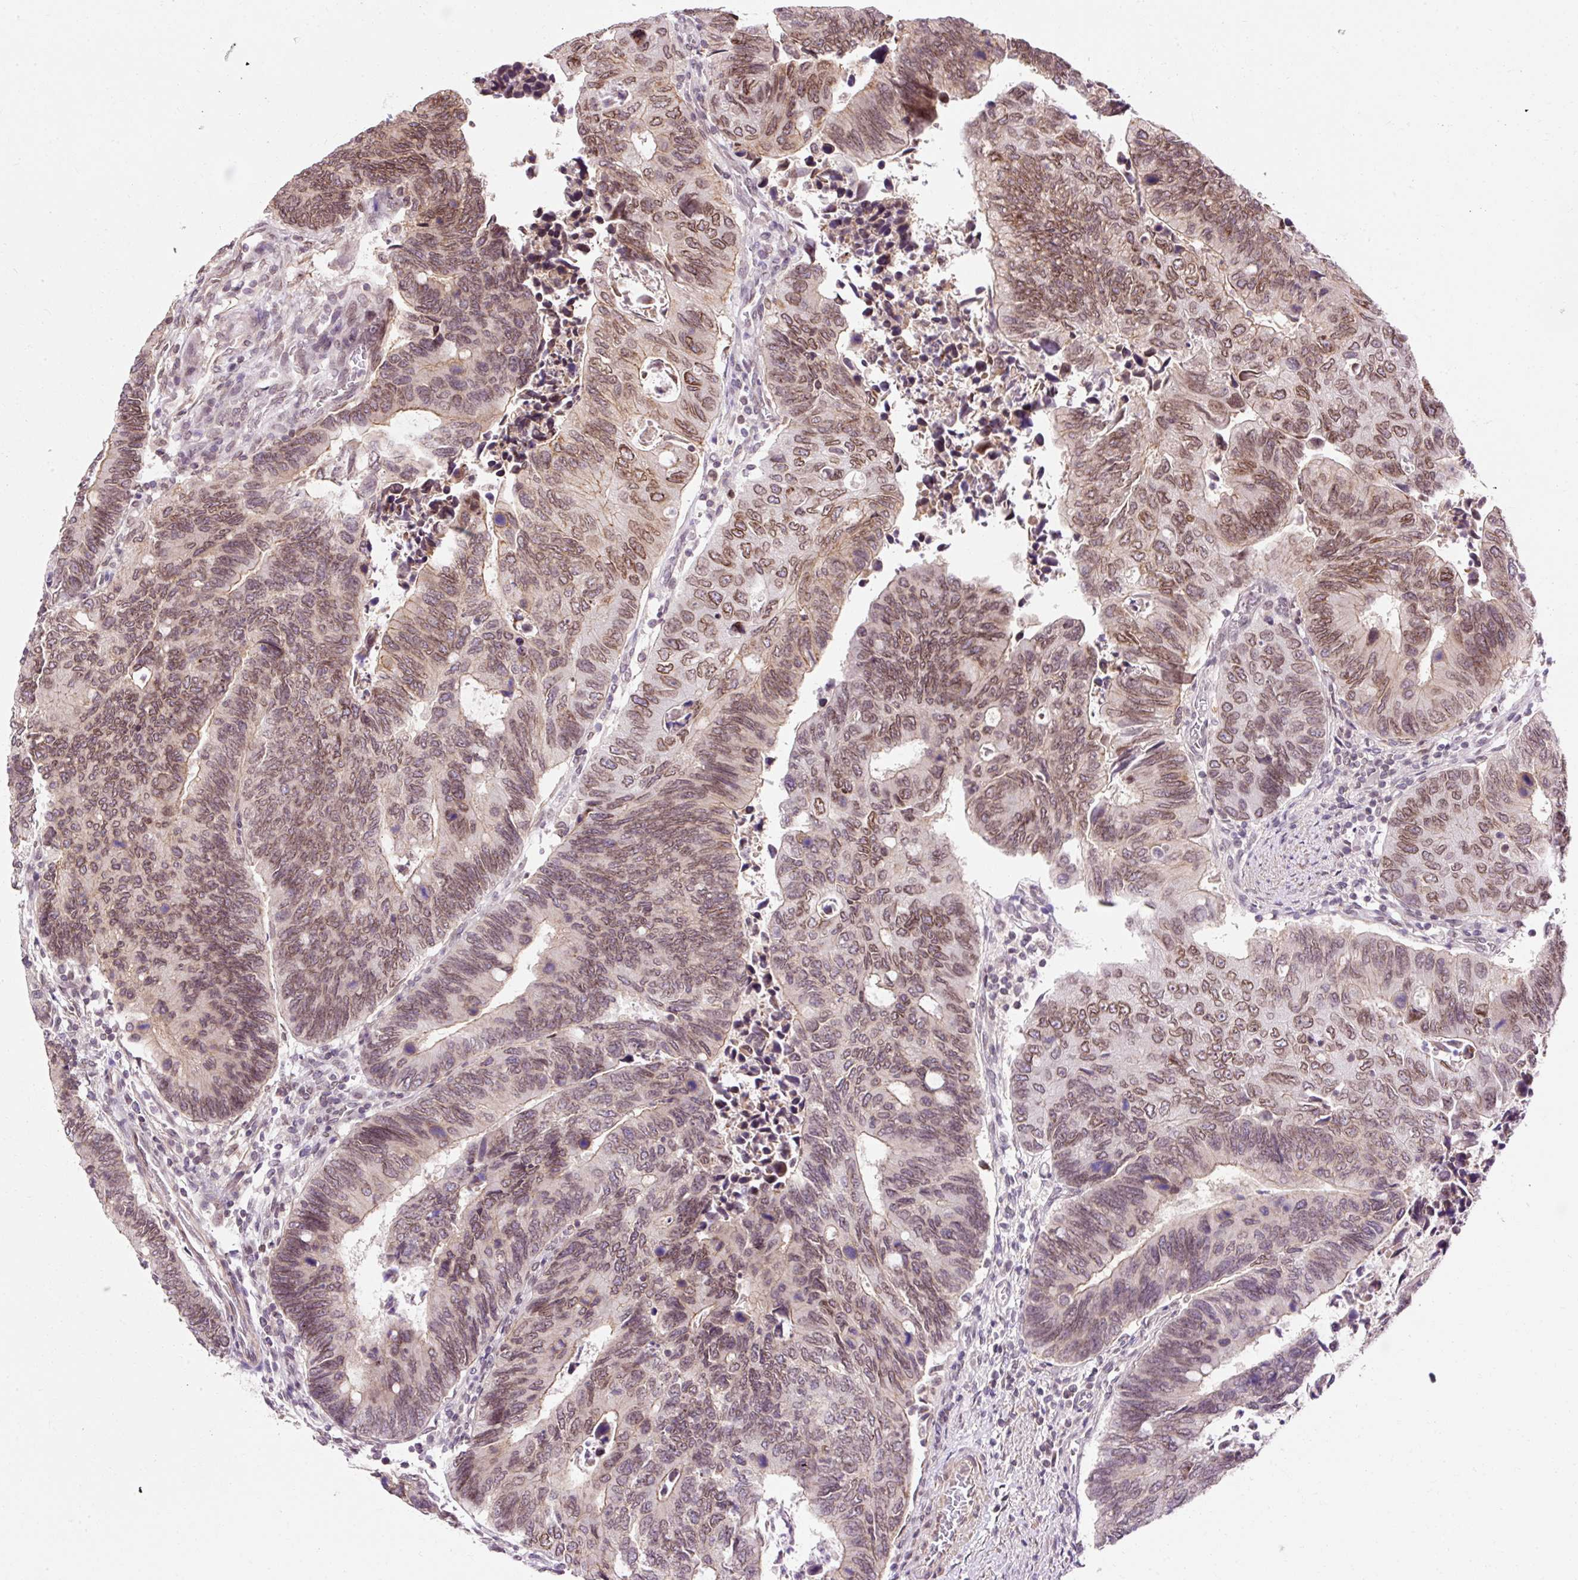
{"staining": {"intensity": "moderate", "quantity": "25%-75%", "location": "cytoplasmic/membranous,nuclear"}, "tissue": "colorectal cancer", "cell_type": "Tumor cells", "image_type": "cancer", "snomed": [{"axis": "morphology", "description": "Adenocarcinoma, NOS"}, {"axis": "topography", "description": "Colon"}], "caption": "The micrograph demonstrates staining of adenocarcinoma (colorectal), revealing moderate cytoplasmic/membranous and nuclear protein staining (brown color) within tumor cells. The protein is shown in brown color, while the nuclei are stained blue.", "gene": "ZNF610", "patient": {"sex": "male", "age": 87}}